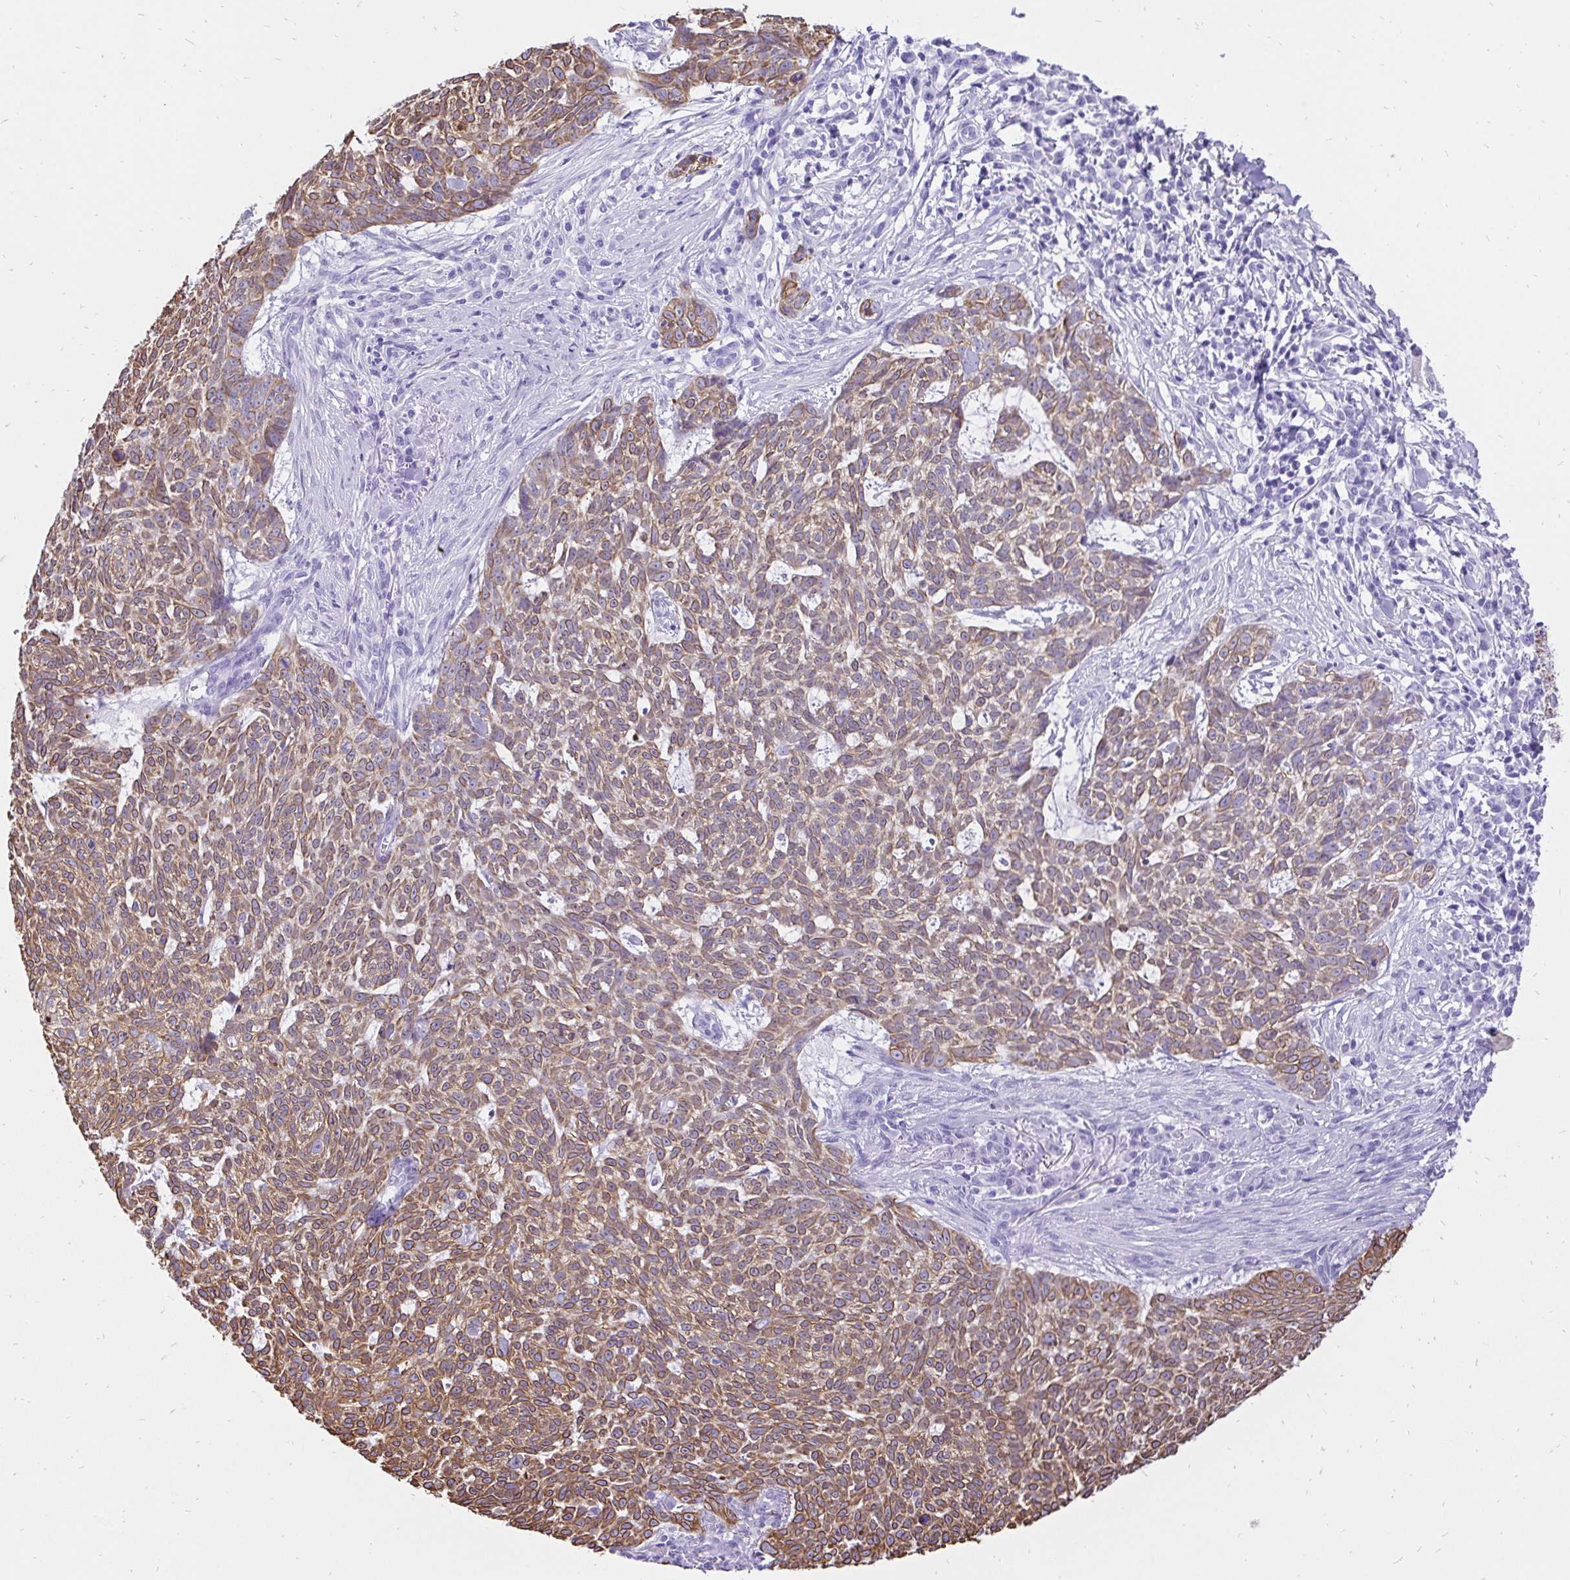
{"staining": {"intensity": "moderate", "quantity": ">75%", "location": "cytoplasmic/membranous"}, "tissue": "skin cancer", "cell_type": "Tumor cells", "image_type": "cancer", "snomed": [{"axis": "morphology", "description": "Basal cell carcinoma"}, {"axis": "topography", "description": "Skin"}], "caption": "Skin basal cell carcinoma stained with DAB immunohistochemistry (IHC) shows medium levels of moderate cytoplasmic/membranous expression in approximately >75% of tumor cells. (IHC, brightfield microscopy, high magnification).", "gene": "KRT13", "patient": {"sex": "female", "age": 93}}